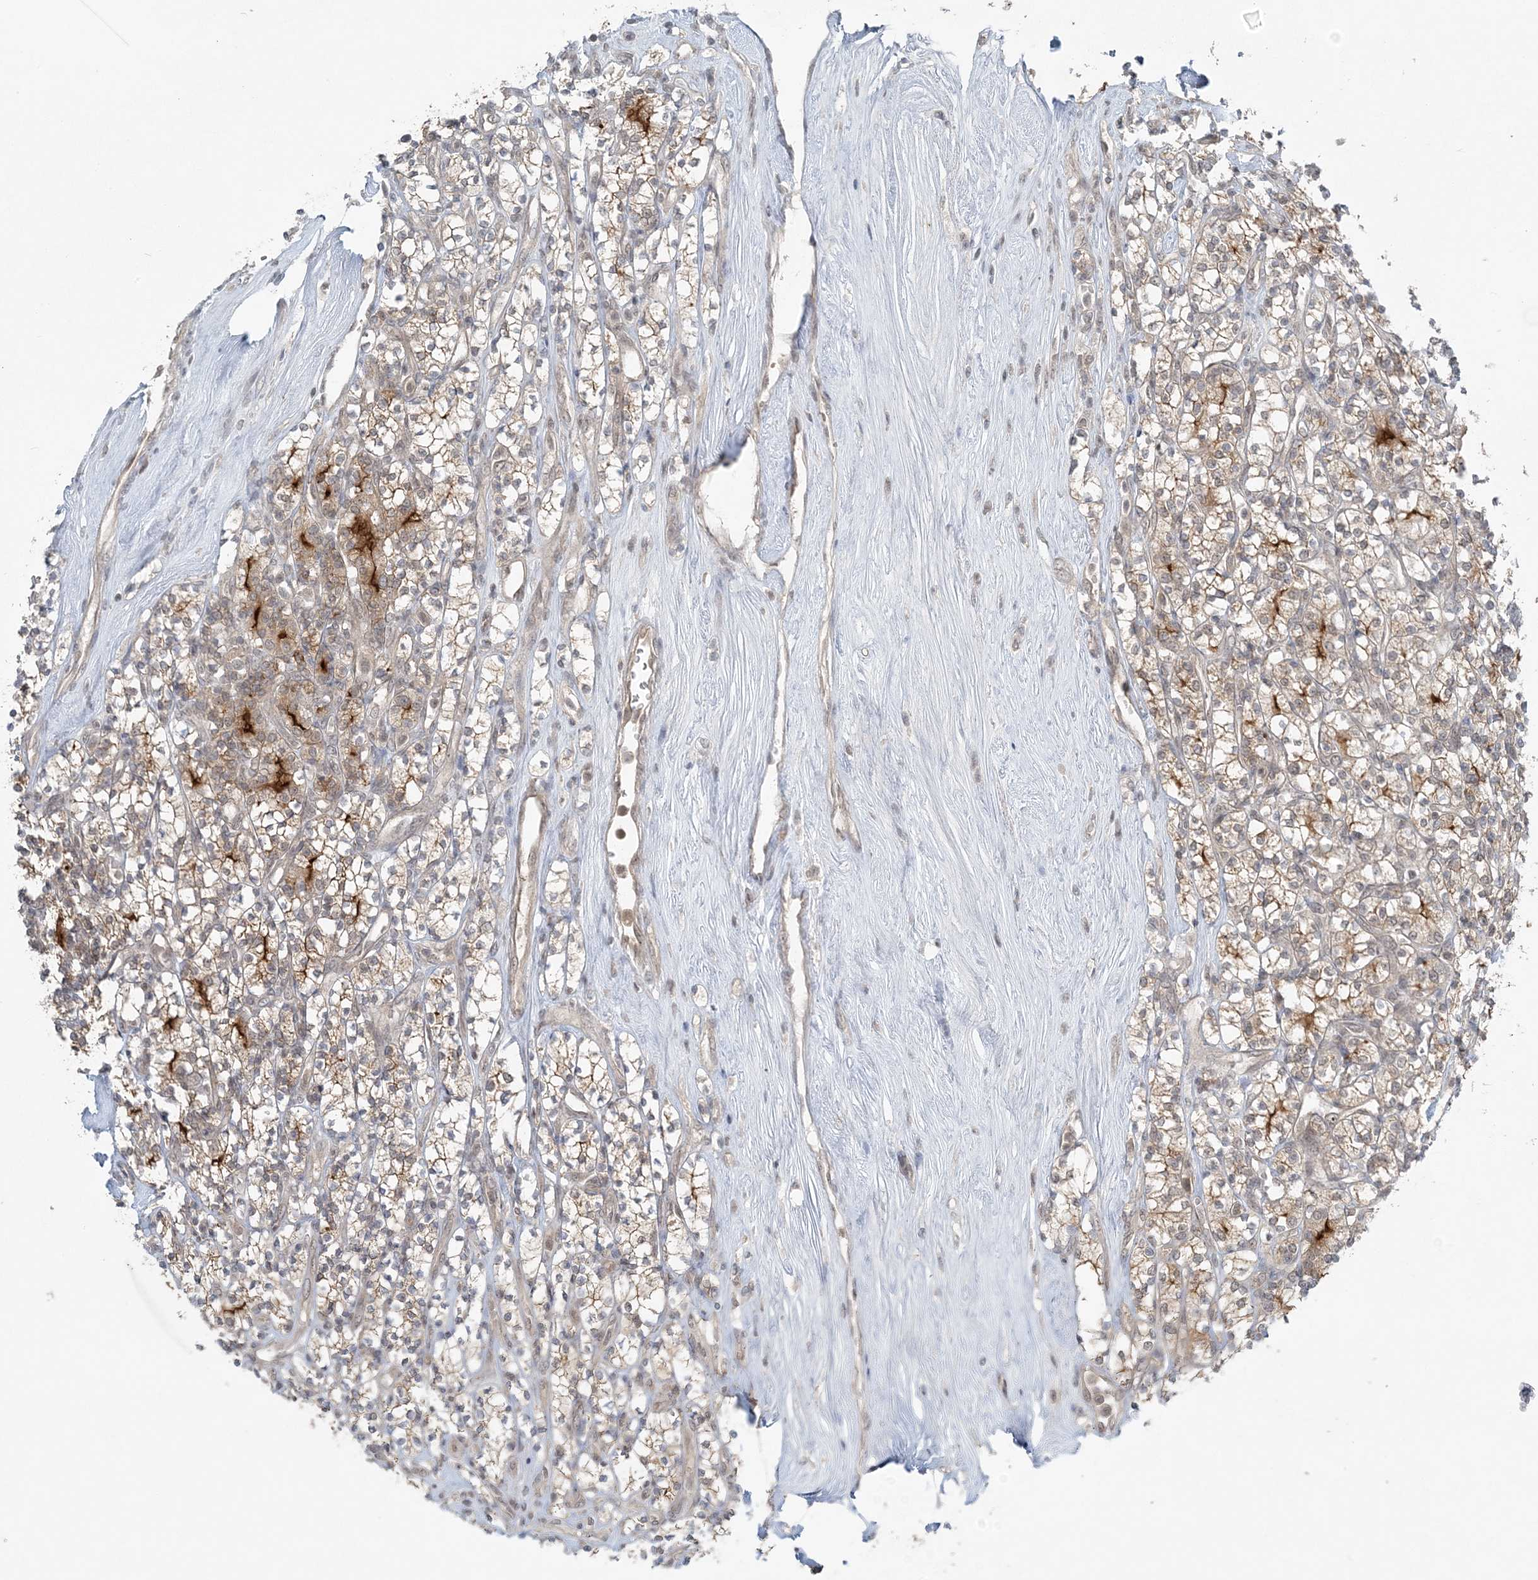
{"staining": {"intensity": "strong", "quantity": "<25%", "location": "cytoplasmic/membranous"}, "tissue": "renal cancer", "cell_type": "Tumor cells", "image_type": "cancer", "snomed": [{"axis": "morphology", "description": "Adenocarcinoma, NOS"}, {"axis": "topography", "description": "Kidney"}], "caption": "IHC photomicrograph of neoplastic tissue: human adenocarcinoma (renal) stained using IHC demonstrates medium levels of strong protein expression localized specifically in the cytoplasmic/membranous of tumor cells, appearing as a cytoplasmic/membranous brown color.", "gene": "ATP11A", "patient": {"sex": "male", "age": 77}}